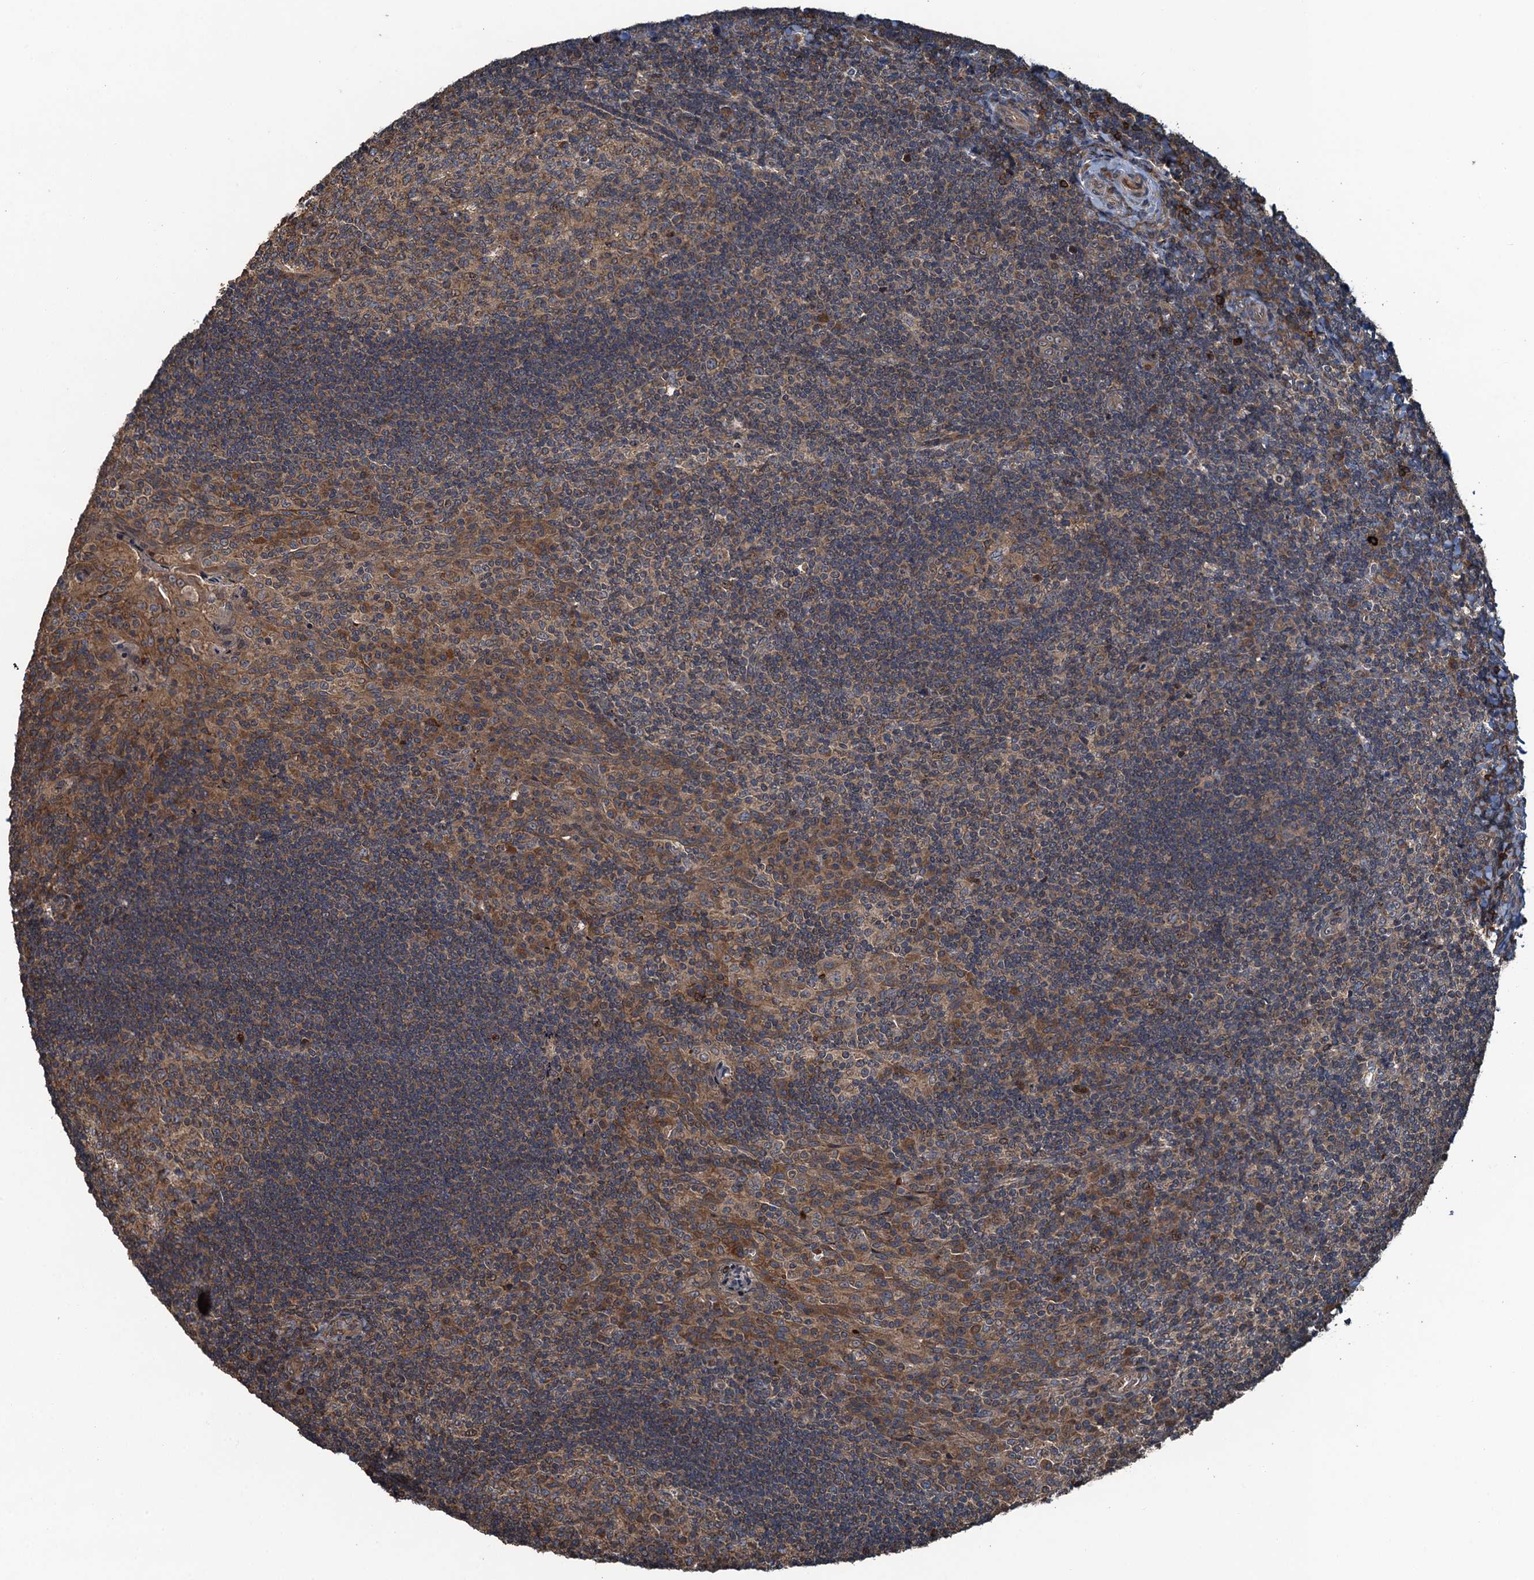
{"staining": {"intensity": "weak", "quantity": ">75%", "location": "cytoplasmic/membranous"}, "tissue": "tonsil", "cell_type": "Germinal center cells", "image_type": "normal", "snomed": [{"axis": "morphology", "description": "Normal tissue, NOS"}, {"axis": "topography", "description": "Tonsil"}], "caption": "About >75% of germinal center cells in benign human tonsil demonstrate weak cytoplasmic/membranous protein staining as visualized by brown immunohistochemical staining.", "gene": "SNX32", "patient": {"sex": "male", "age": 17}}